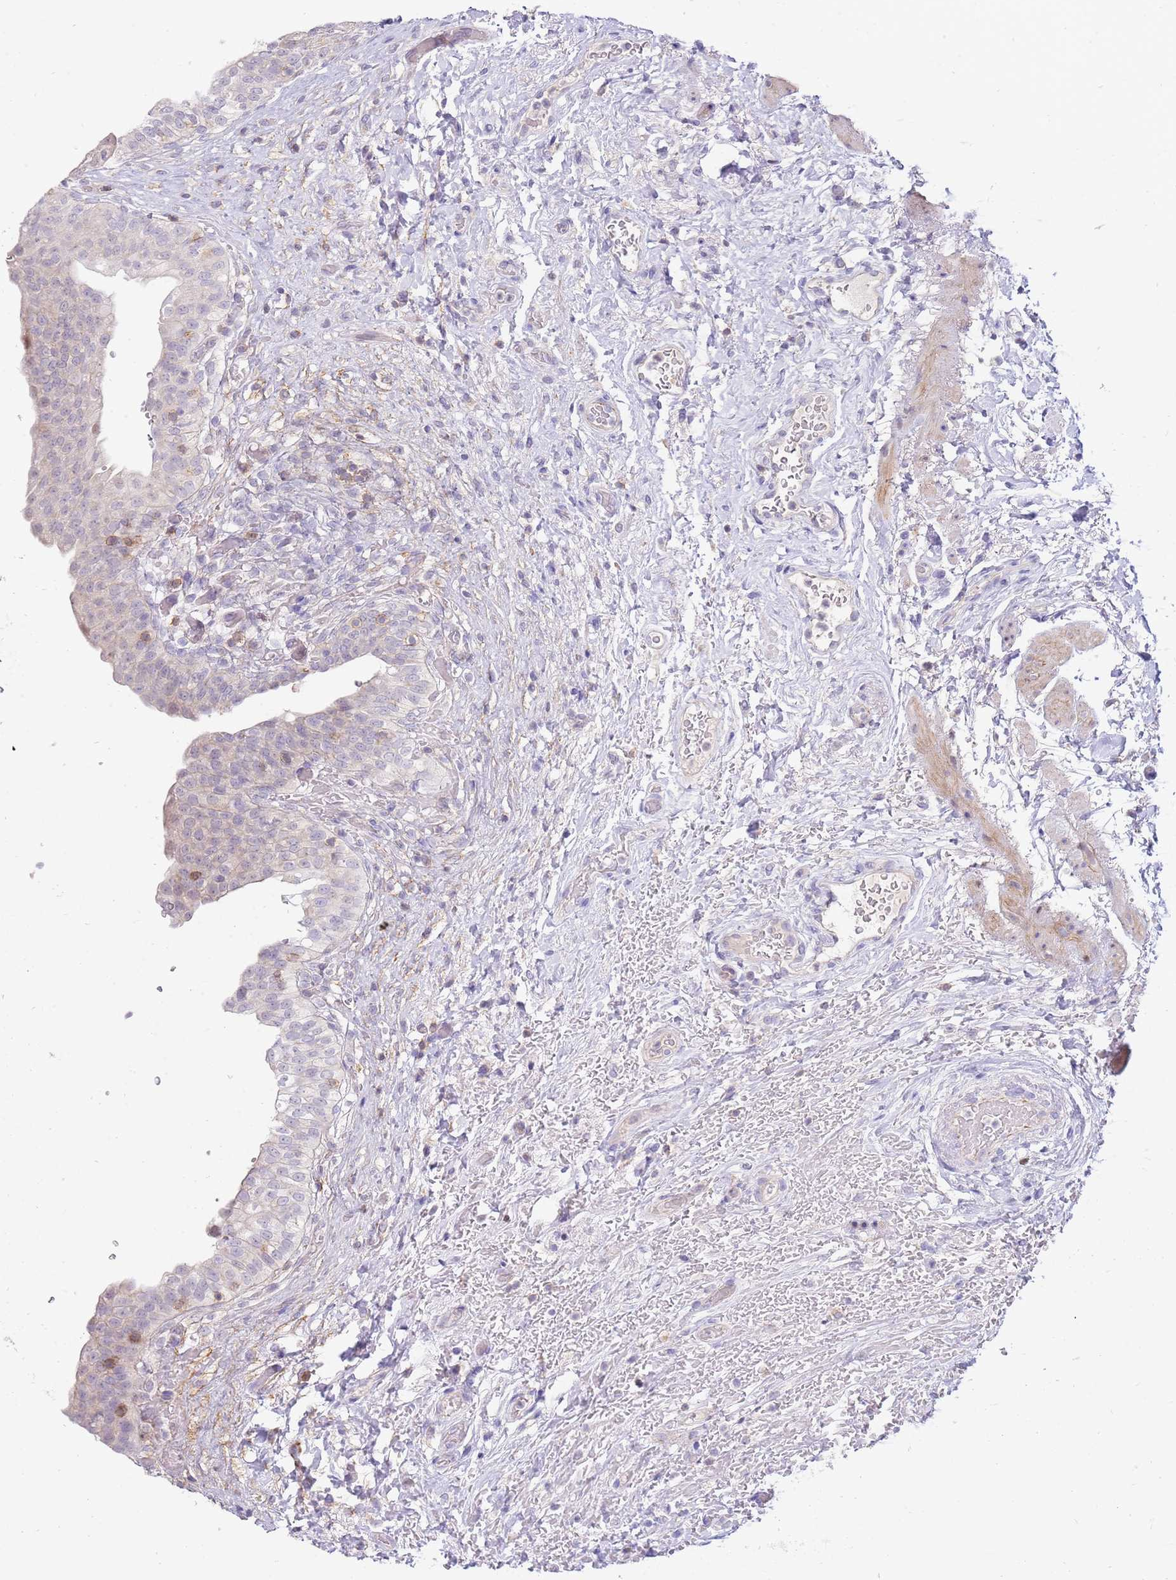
{"staining": {"intensity": "negative", "quantity": "none", "location": "none"}, "tissue": "urinary bladder", "cell_type": "Urothelial cells", "image_type": "normal", "snomed": [{"axis": "morphology", "description": "Normal tissue, NOS"}, {"axis": "topography", "description": "Urinary bladder"}], "caption": "DAB immunohistochemical staining of unremarkable human urinary bladder shows no significant staining in urothelial cells. (Brightfield microscopy of DAB (3,3'-diaminobenzidine) IHC at high magnification).", "gene": "STK25", "patient": {"sex": "male", "age": 69}}